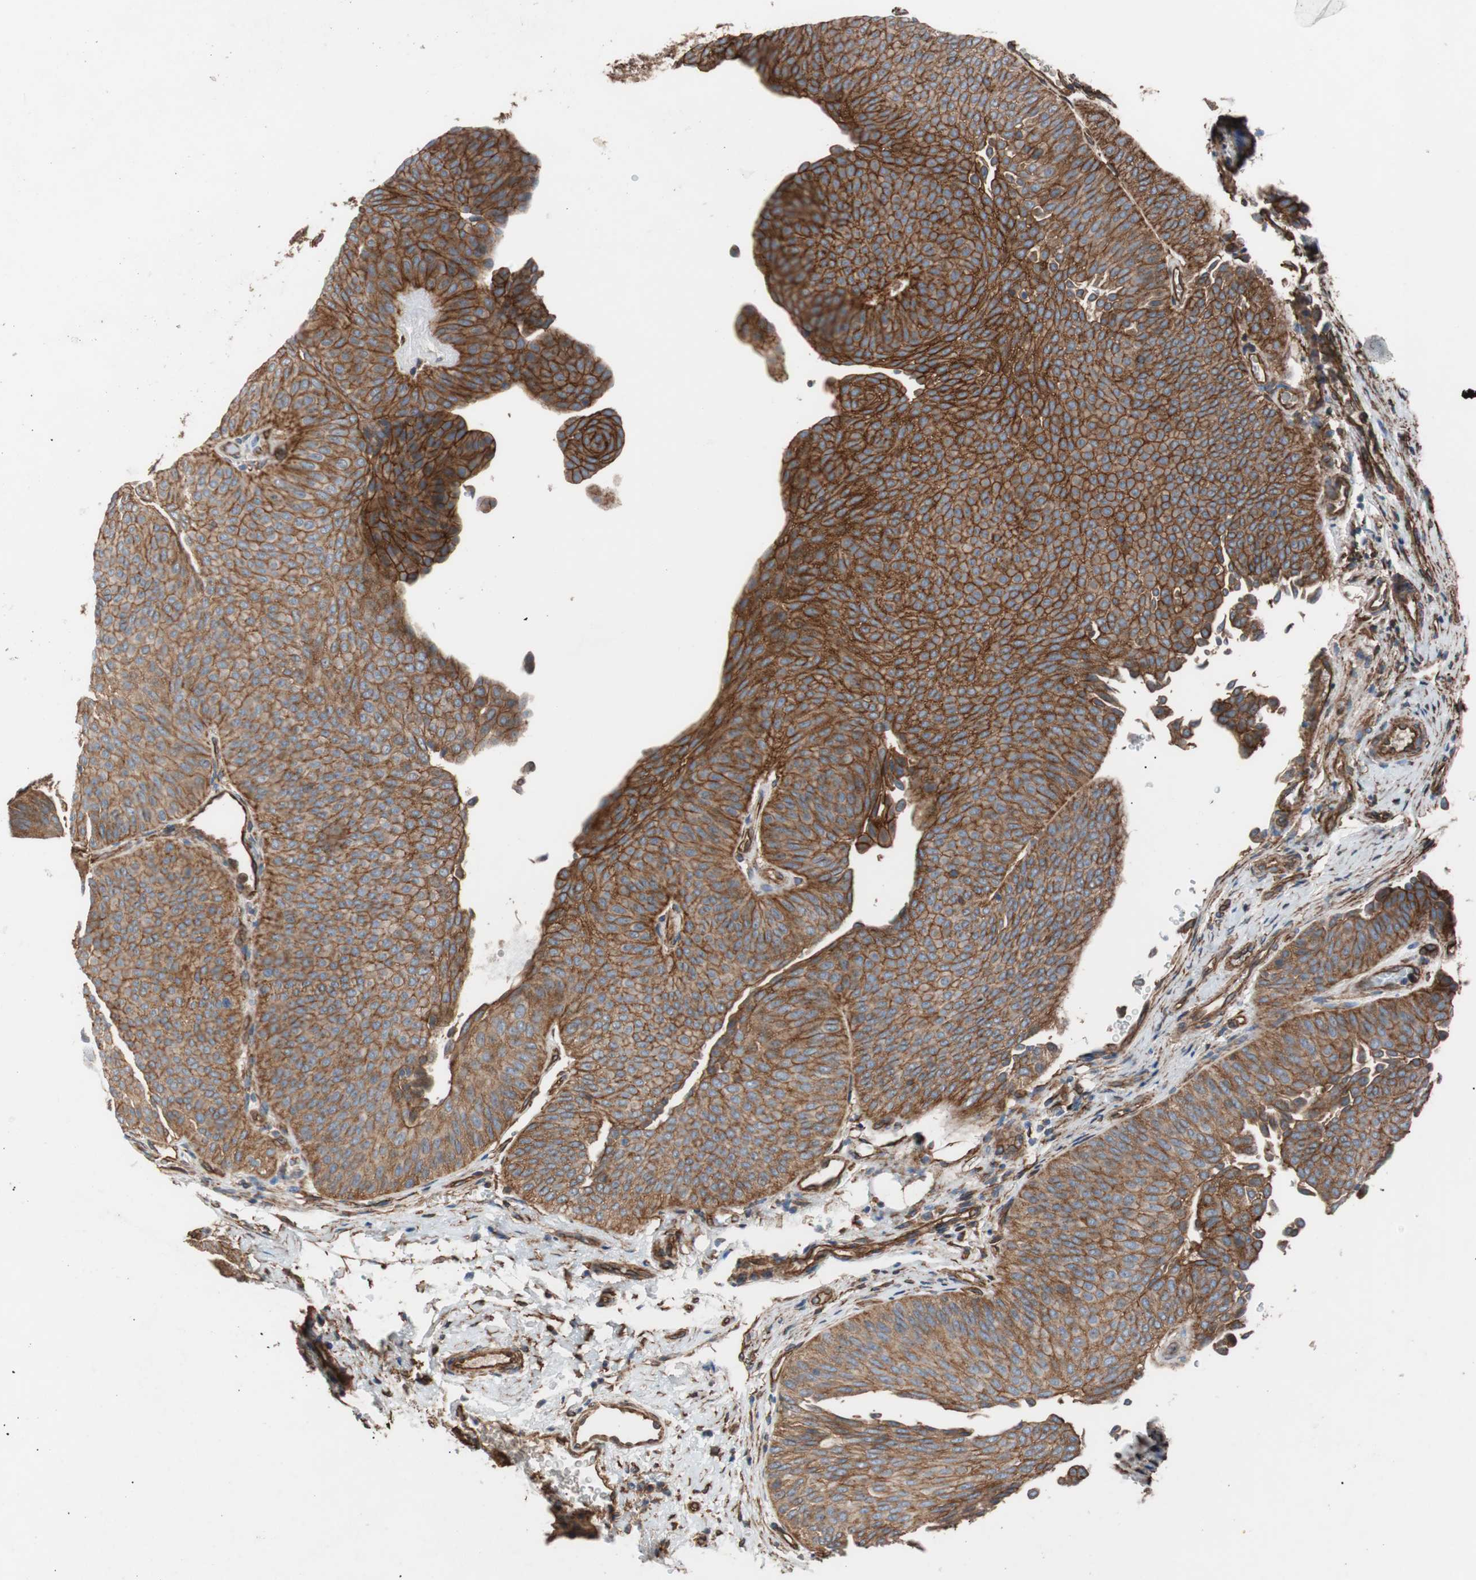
{"staining": {"intensity": "moderate", "quantity": ">75%", "location": "cytoplasmic/membranous"}, "tissue": "urothelial cancer", "cell_type": "Tumor cells", "image_type": "cancer", "snomed": [{"axis": "morphology", "description": "Urothelial carcinoma, Low grade"}, {"axis": "topography", "description": "Urinary bladder"}], "caption": "Urothelial carcinoma (low-grade) tissue reveals moderate cytoplasmic/membranous staining in about >75% of tumor cells, visualized by immunohistochemistry. (DAB IHC with brightfield microscopy, high magnification).", "gene": "SPINT1", "patient": {"sex": "female", "age": 60}}